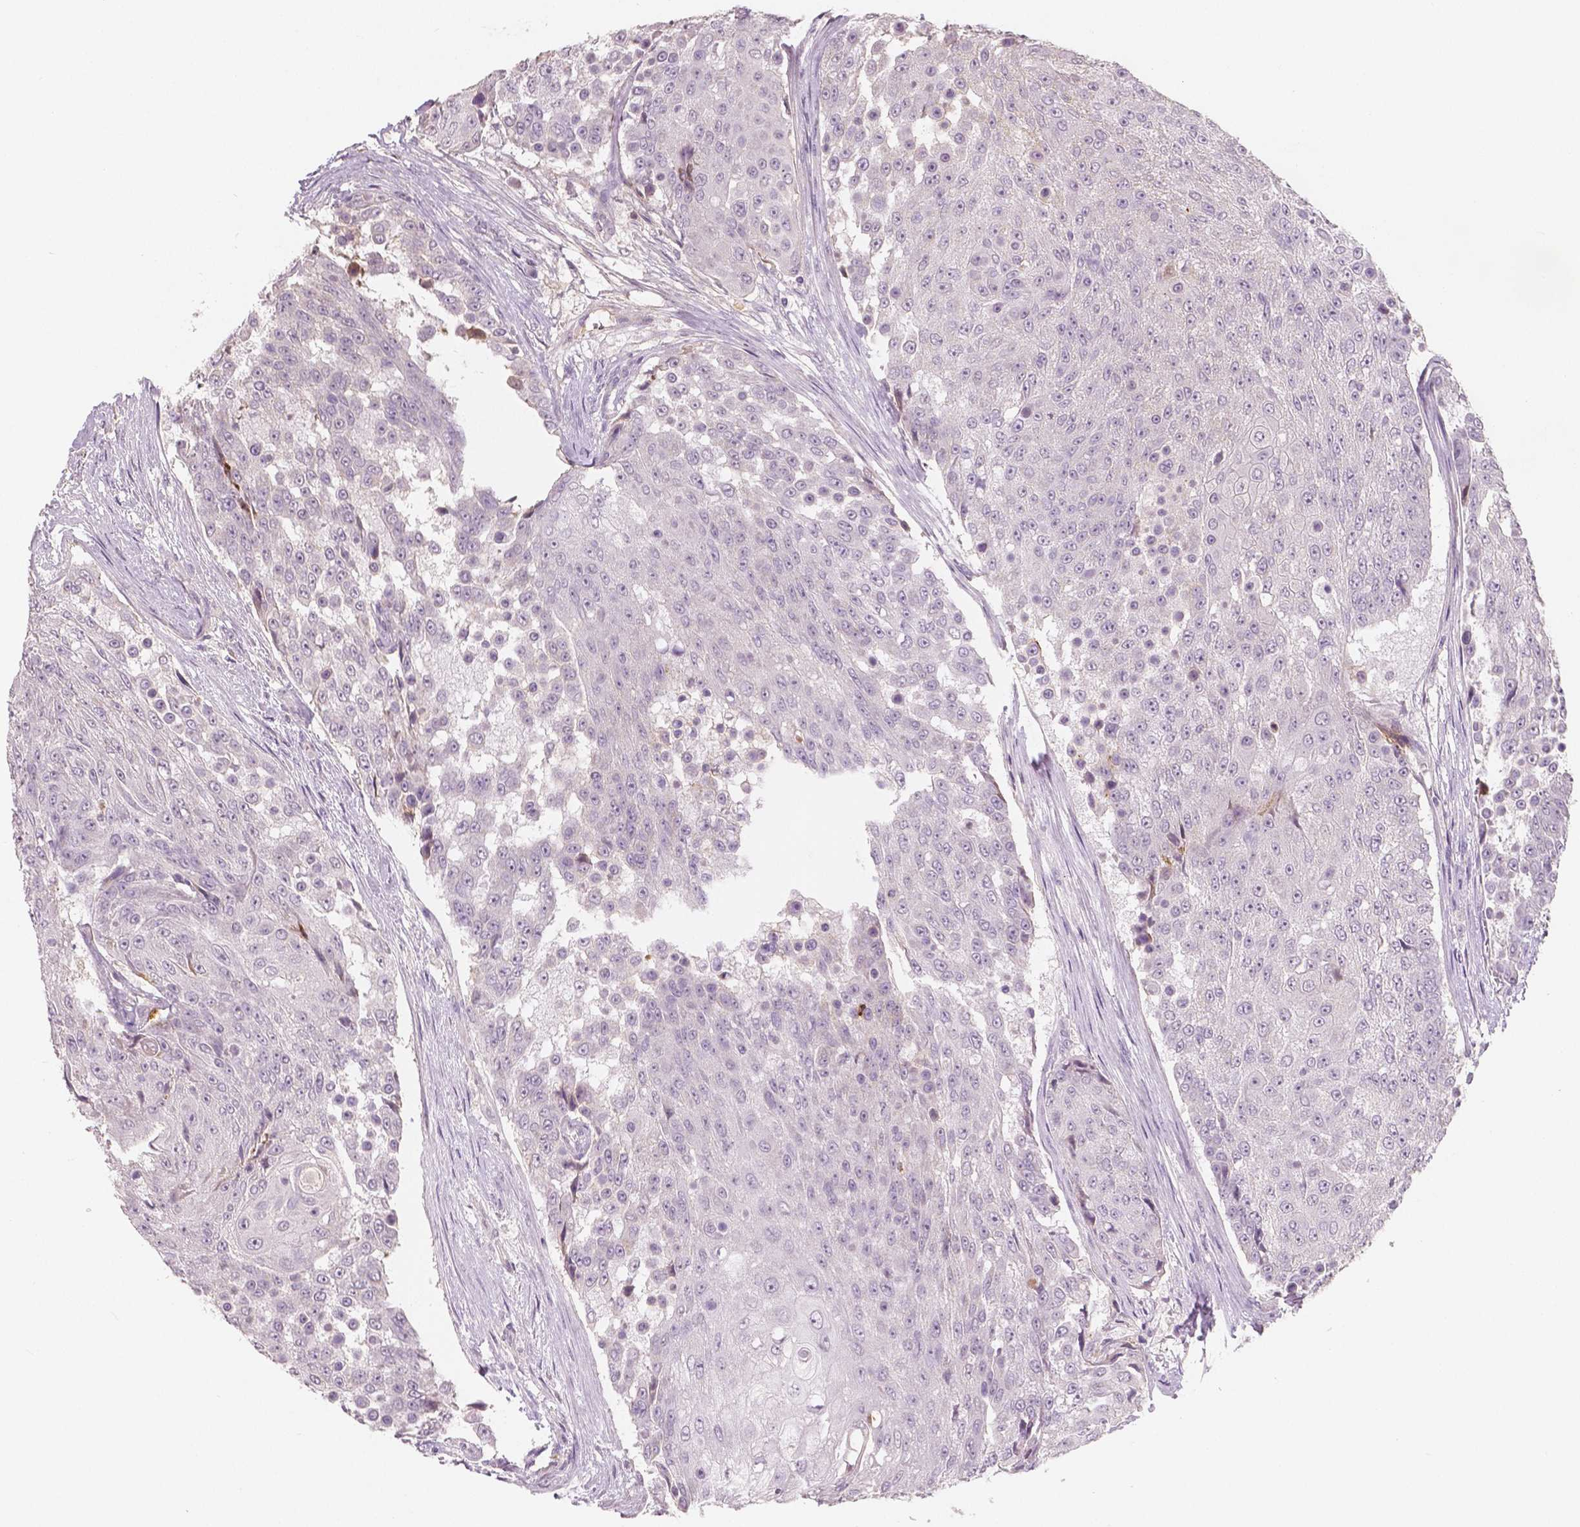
{"staining": {"intensity": "negative", "quantity": "none", "location": "none"}, "tissue": "urothelial cancer", "cell_type": "Tumor cells", "image_type": "cancer", "snomed": [{"axis": "morphology", "description": "Urothelial carcinoma, High grade"}, {"axis": "topography", "description": "Urinary bladder"}], "caption": "Histopathology image shows no protein expression in tumor cells of urothelial cancer tissue.", "gene": "APOA4", "patient": {"sex": "female", "age": 63}}